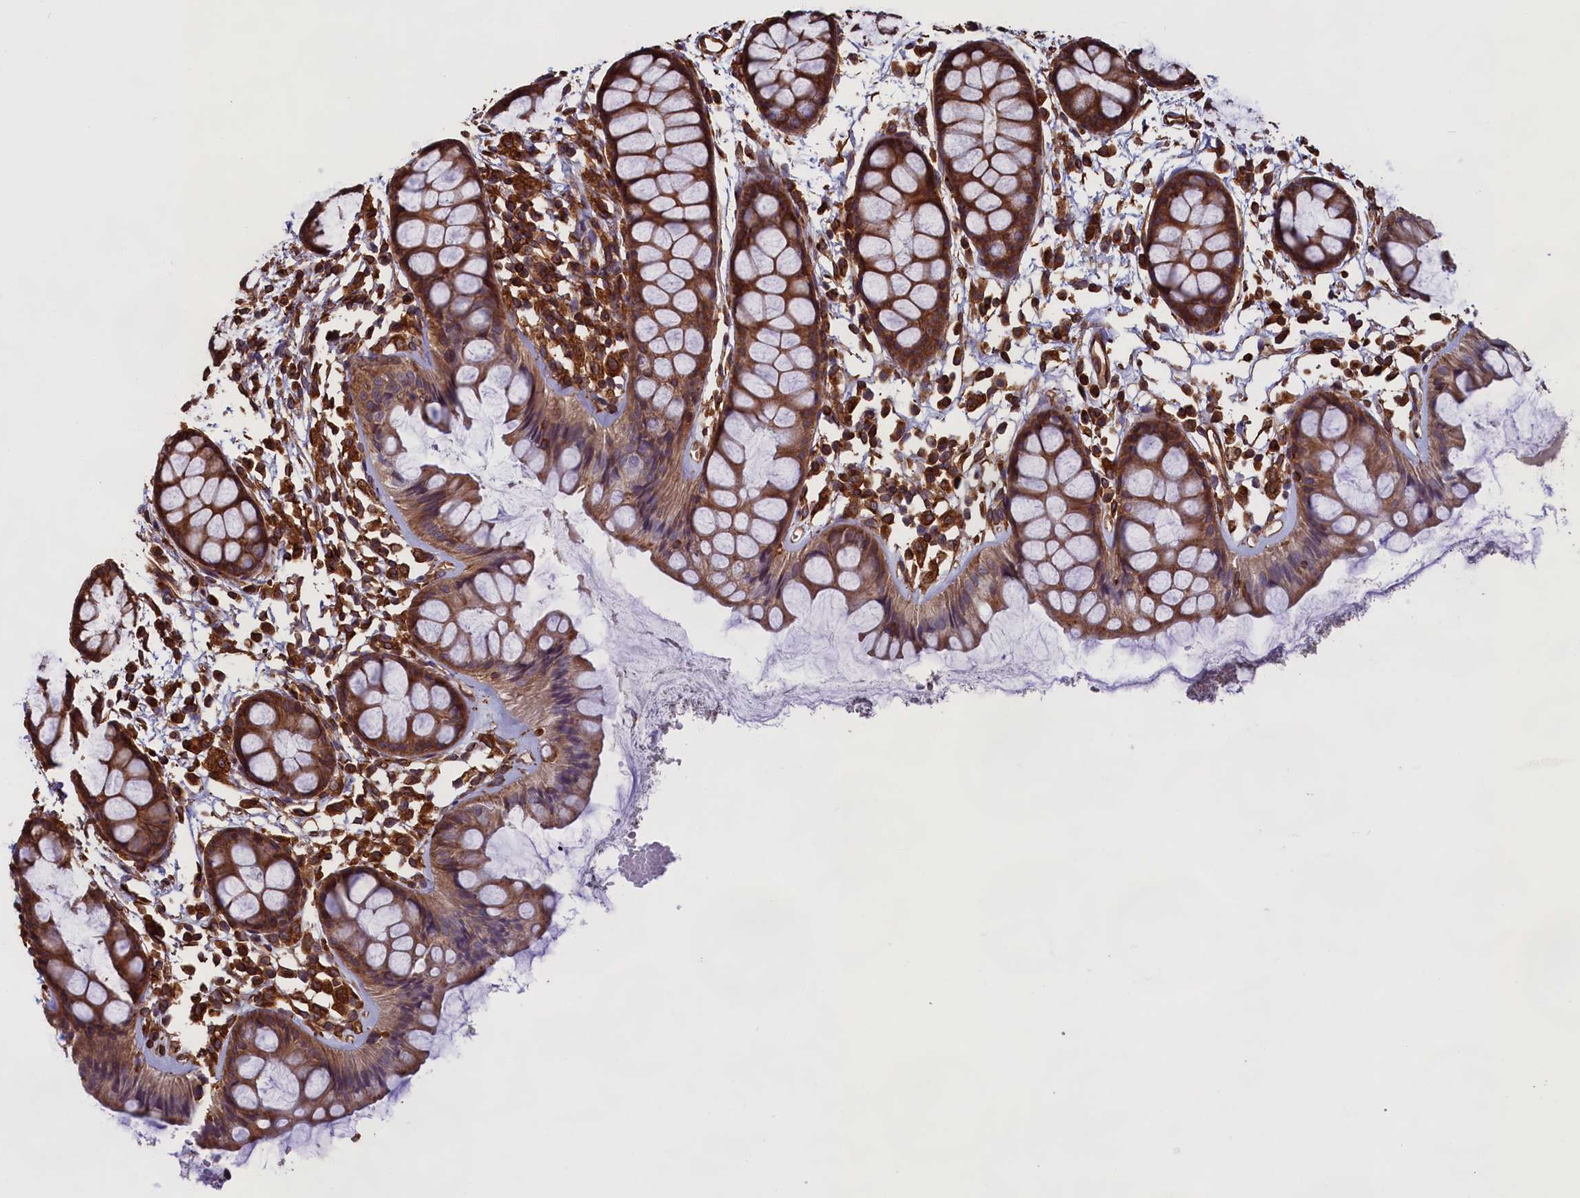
{"staining": {"intensity": "strong", "quantity": ">75%", "location": "cytoplasmic/membranous"}, "tissue": "rectum", "cell_type": "Glandular cells", "image_type": "normal", "snomed": [{"axis": "morphology", "description": "Normal tissue, NOS"}, {"axis": "topography", "description": "Rectum"}], "caption": "The histopathology image exhibits immunohistochemical staining of unremarkable rectum. There is strong cytoplasmic/membranous positivity is present in about >75% of glandular cells.", "gene": "CCDC124", "patient": {"sex": "female", "age": 66}}